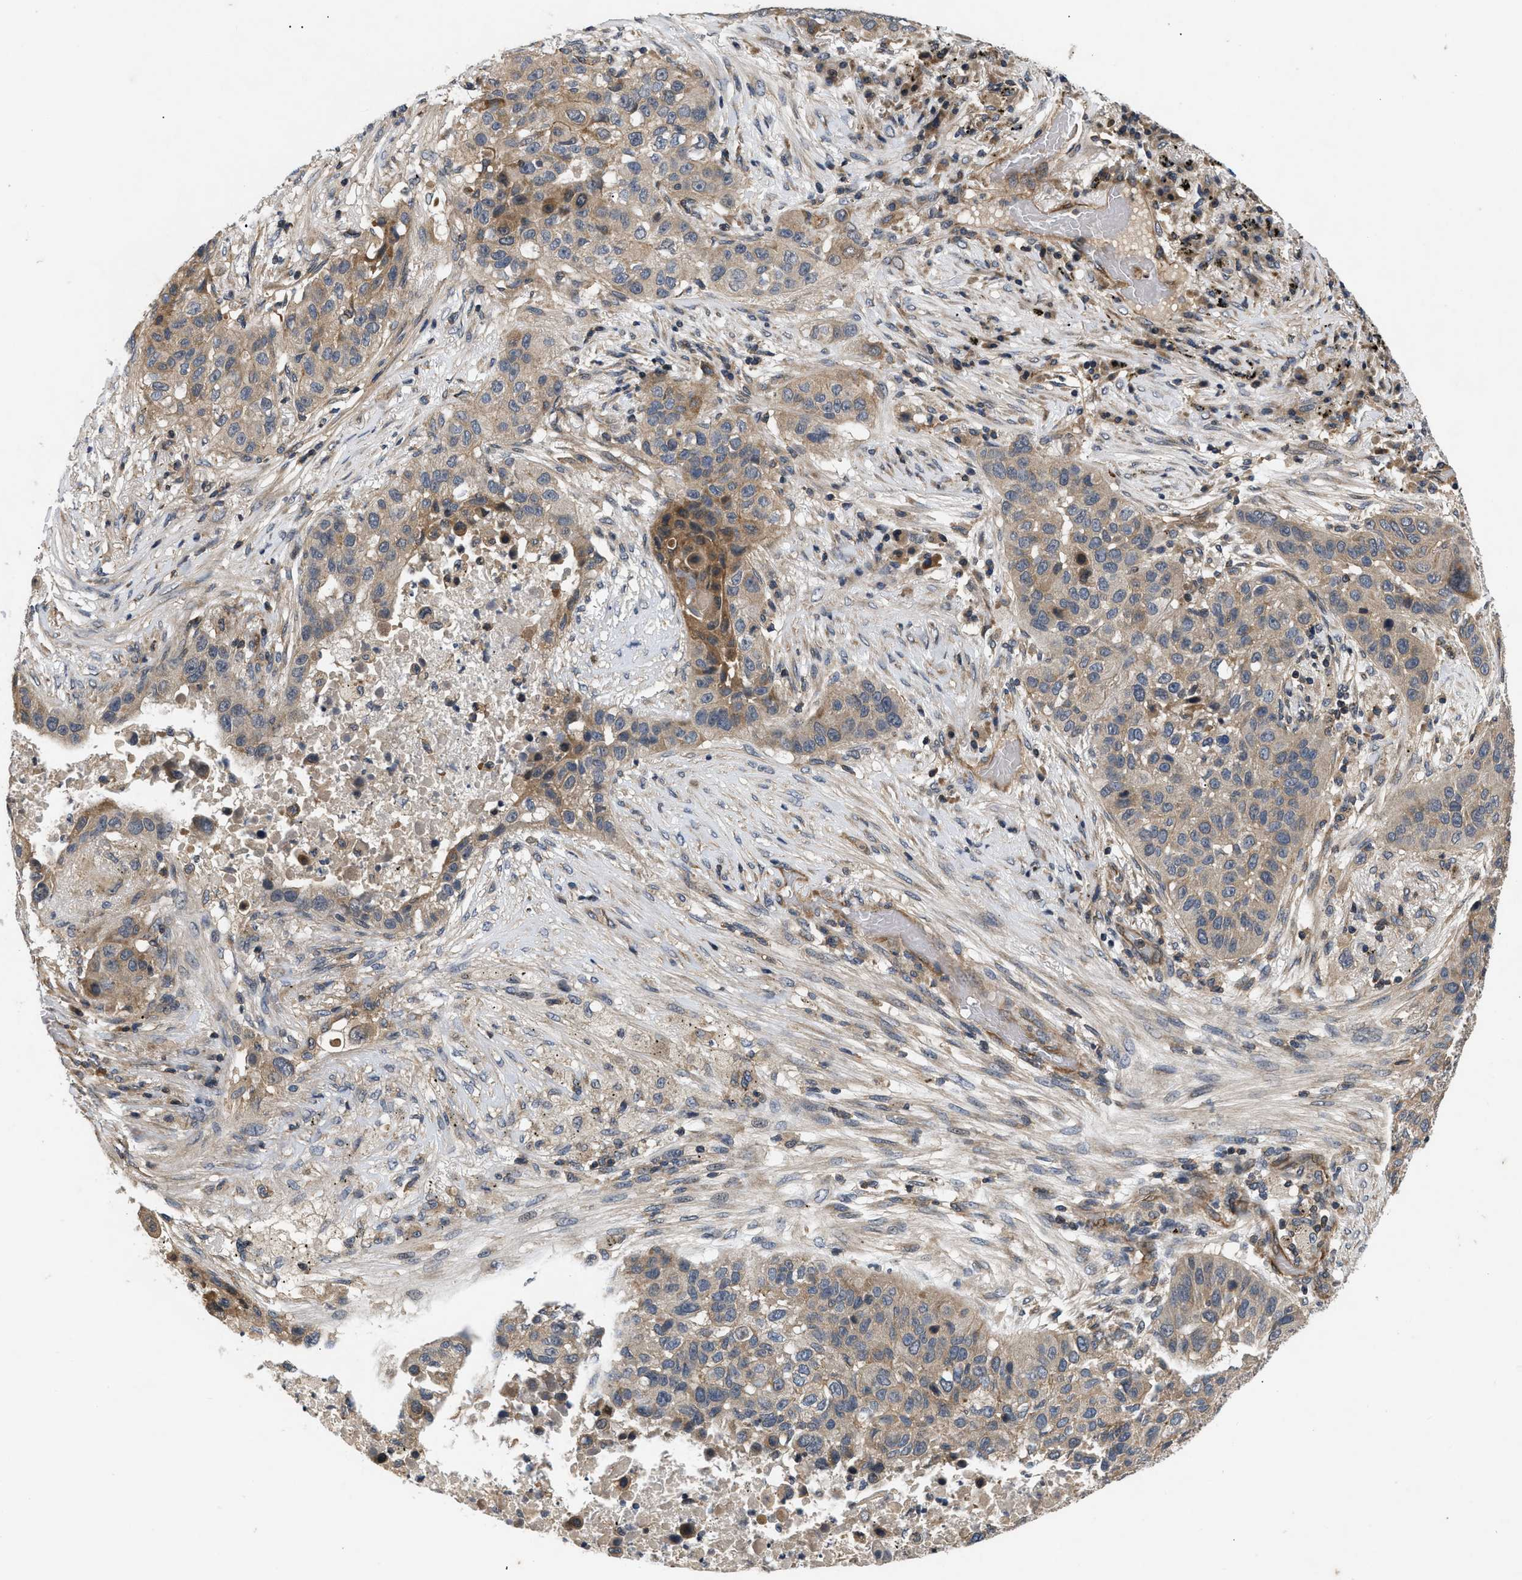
{"staining": {"intensity": "moderate", "quantity": ">75%", "location": "cytoplasmic/membranous"}, "tissue": "lung cancer", "cell_type": "Tumor cells", "image_type": "cancer", "snomed": [{"axis": "morphology", "description": "Squamous cell carcinoma, NOS"}, {"axis": "topography", "description": "Lung"}], "caption": "Protein analysis of lung squamous cell carcinoma tissue exhibits moderate cytoplasmic/membranous positivity in approximately >75% of tumor cells.", "gene": "HMGCR", "patient": {"sex": "male", "age": 57}}